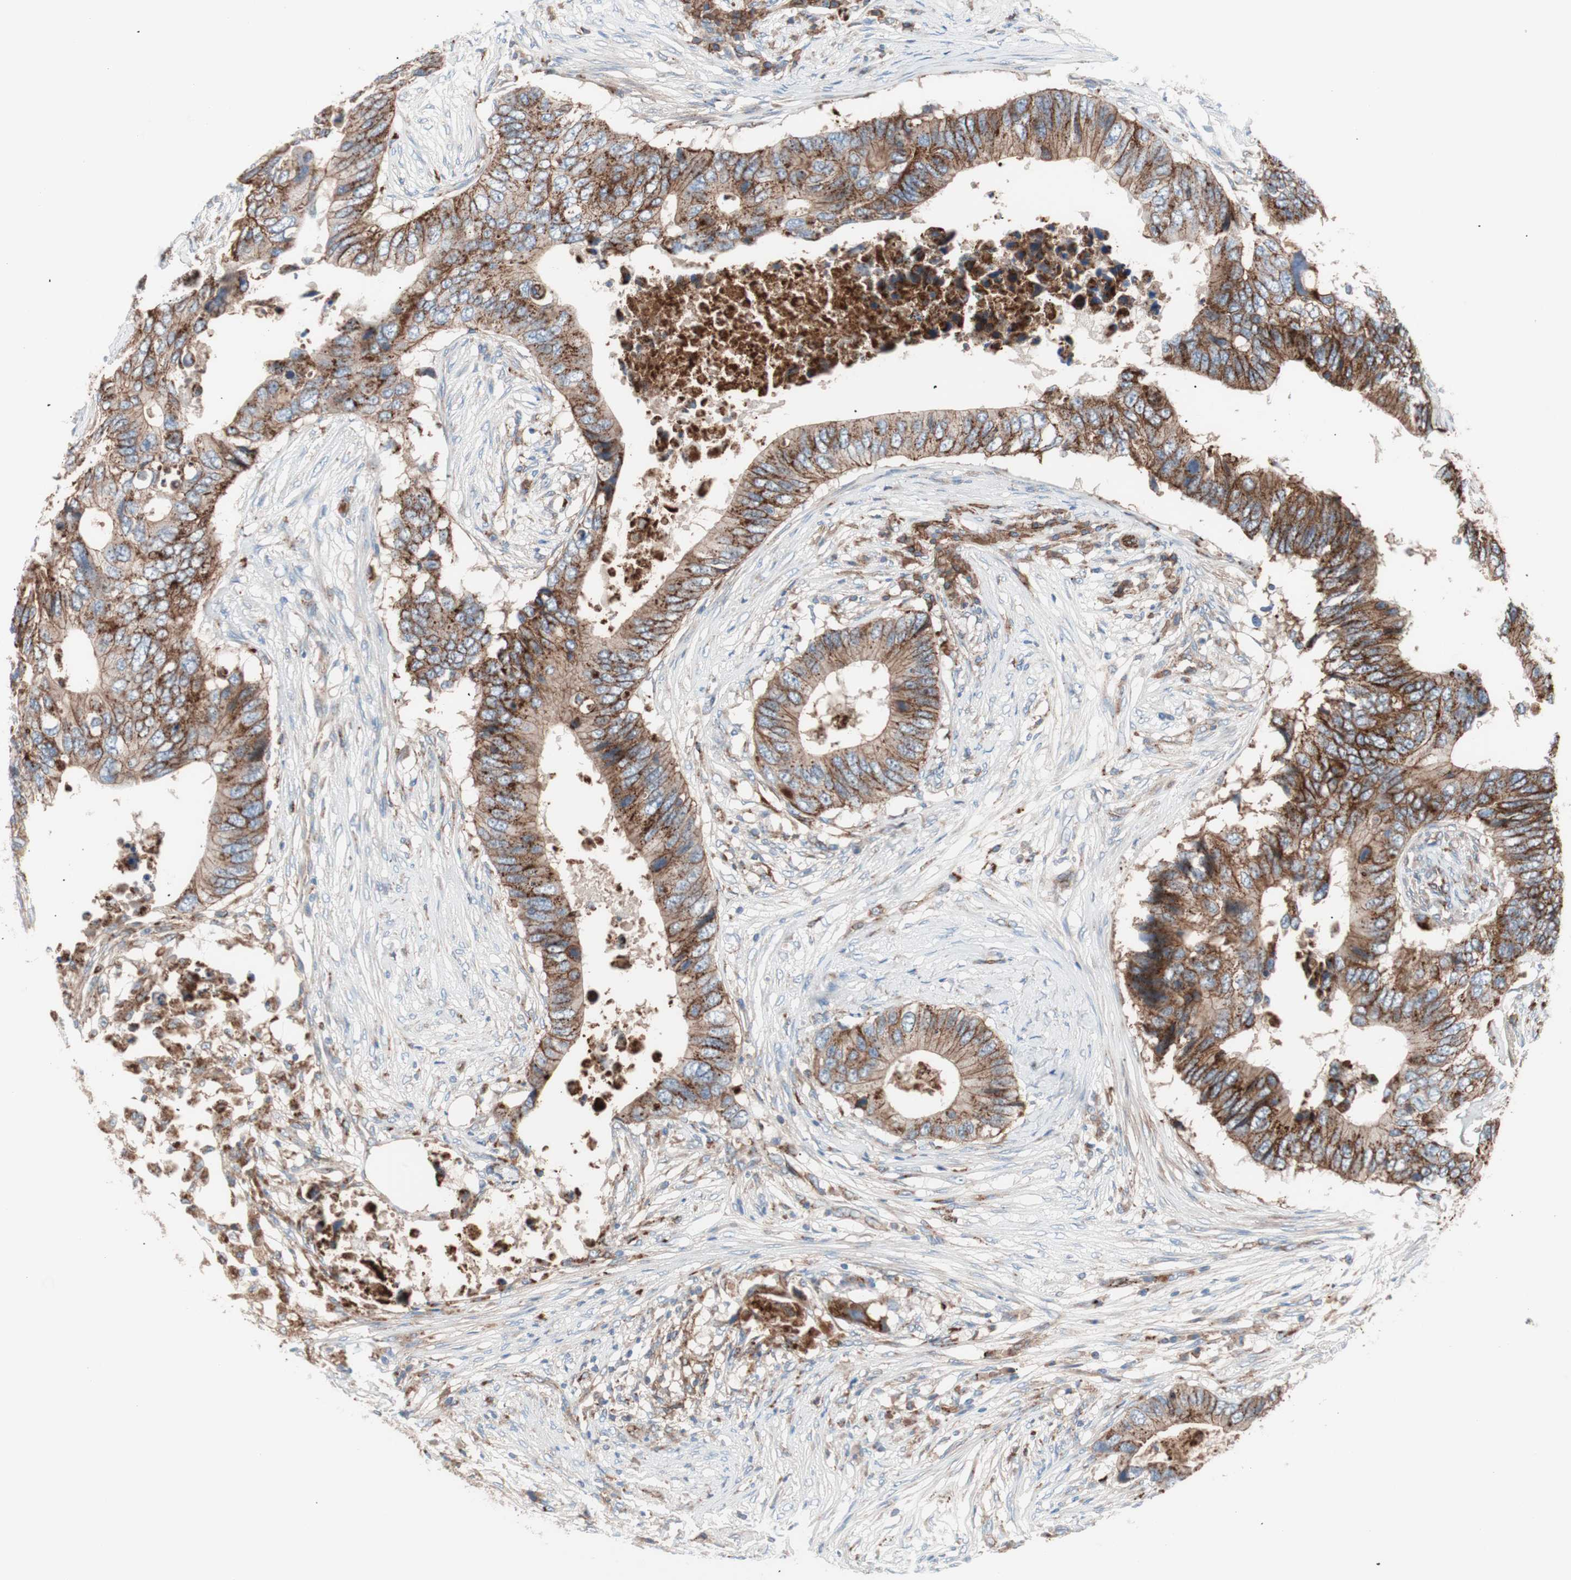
{"staining": {"intensity": "strong", "quantity": ">75%", "location": "cytoplasmic/membranous"}, "tissue": "colorectal cancer", "cell_type": "Tumor cells", "image_type": "cancer", "snomed": [{"axis": "morphology", "description": "Adenocarcinoma, NOS"}, {"axis": "topography", "description": "Colon"}], "caption": "Protein staining of colorectal adenocarcinoma tissue demonstrates strong cytoplasmic/membranous staining in about >75% of tumor cells.", "gene": "FLOT2", "patient": {"sex": "male", "age": 71}}